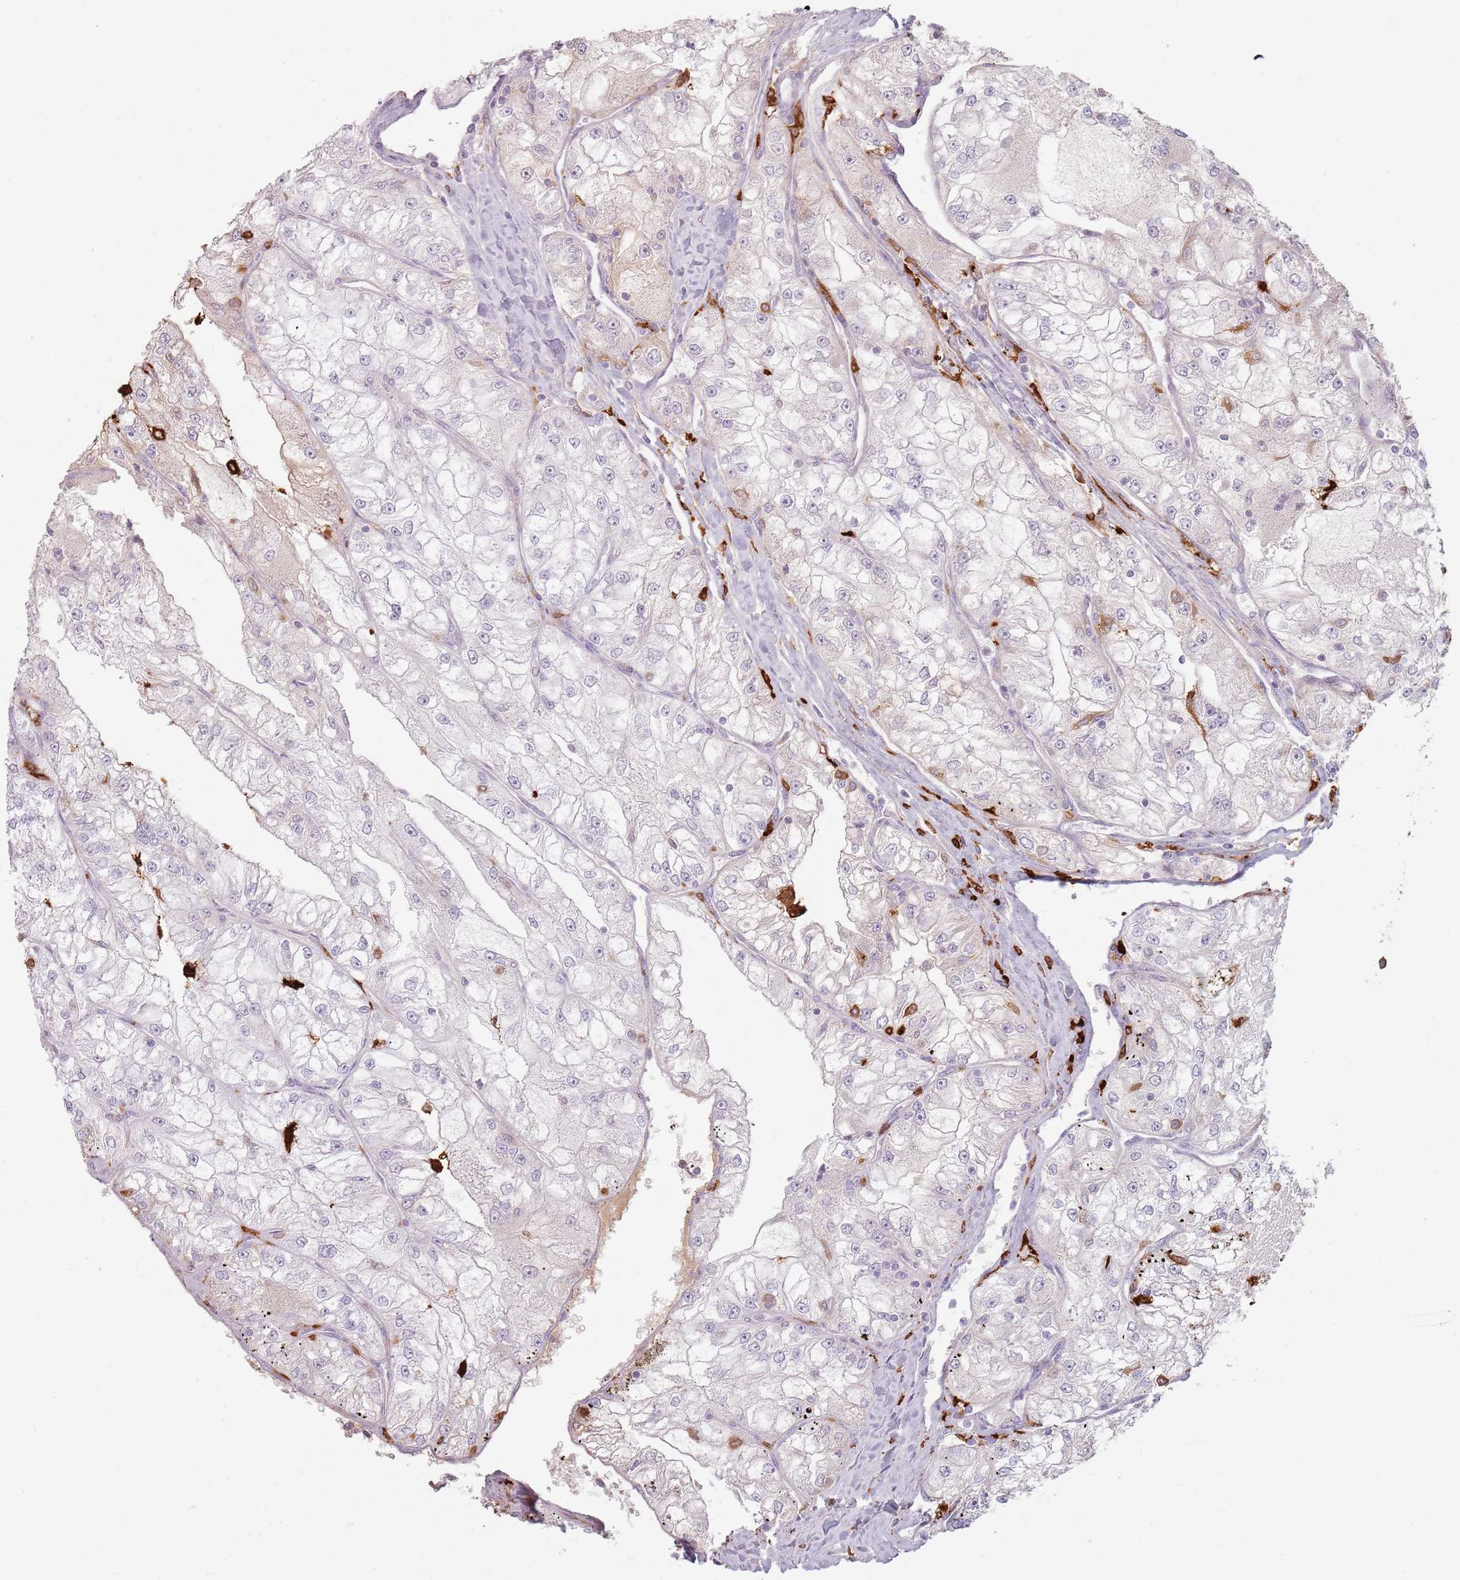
{"staining": {"intensity": "negative", "quantity": "none", "location": "none"}, "tissue": "renal cancer", "cell_type": "Tumor cells", "image_type": "cancer", "snomed": [{"axis": "morphology", "description": "Adenocarcinoma, NOS"}, {"axis": "topography", "description": "Kidney"}], "caption": "DAB immunohistochemical staining of human renal cancer displays no significant positivity in tumor cells.", "gene": "GDPGP1", "patient": {"sex": "female", "age": 72}}